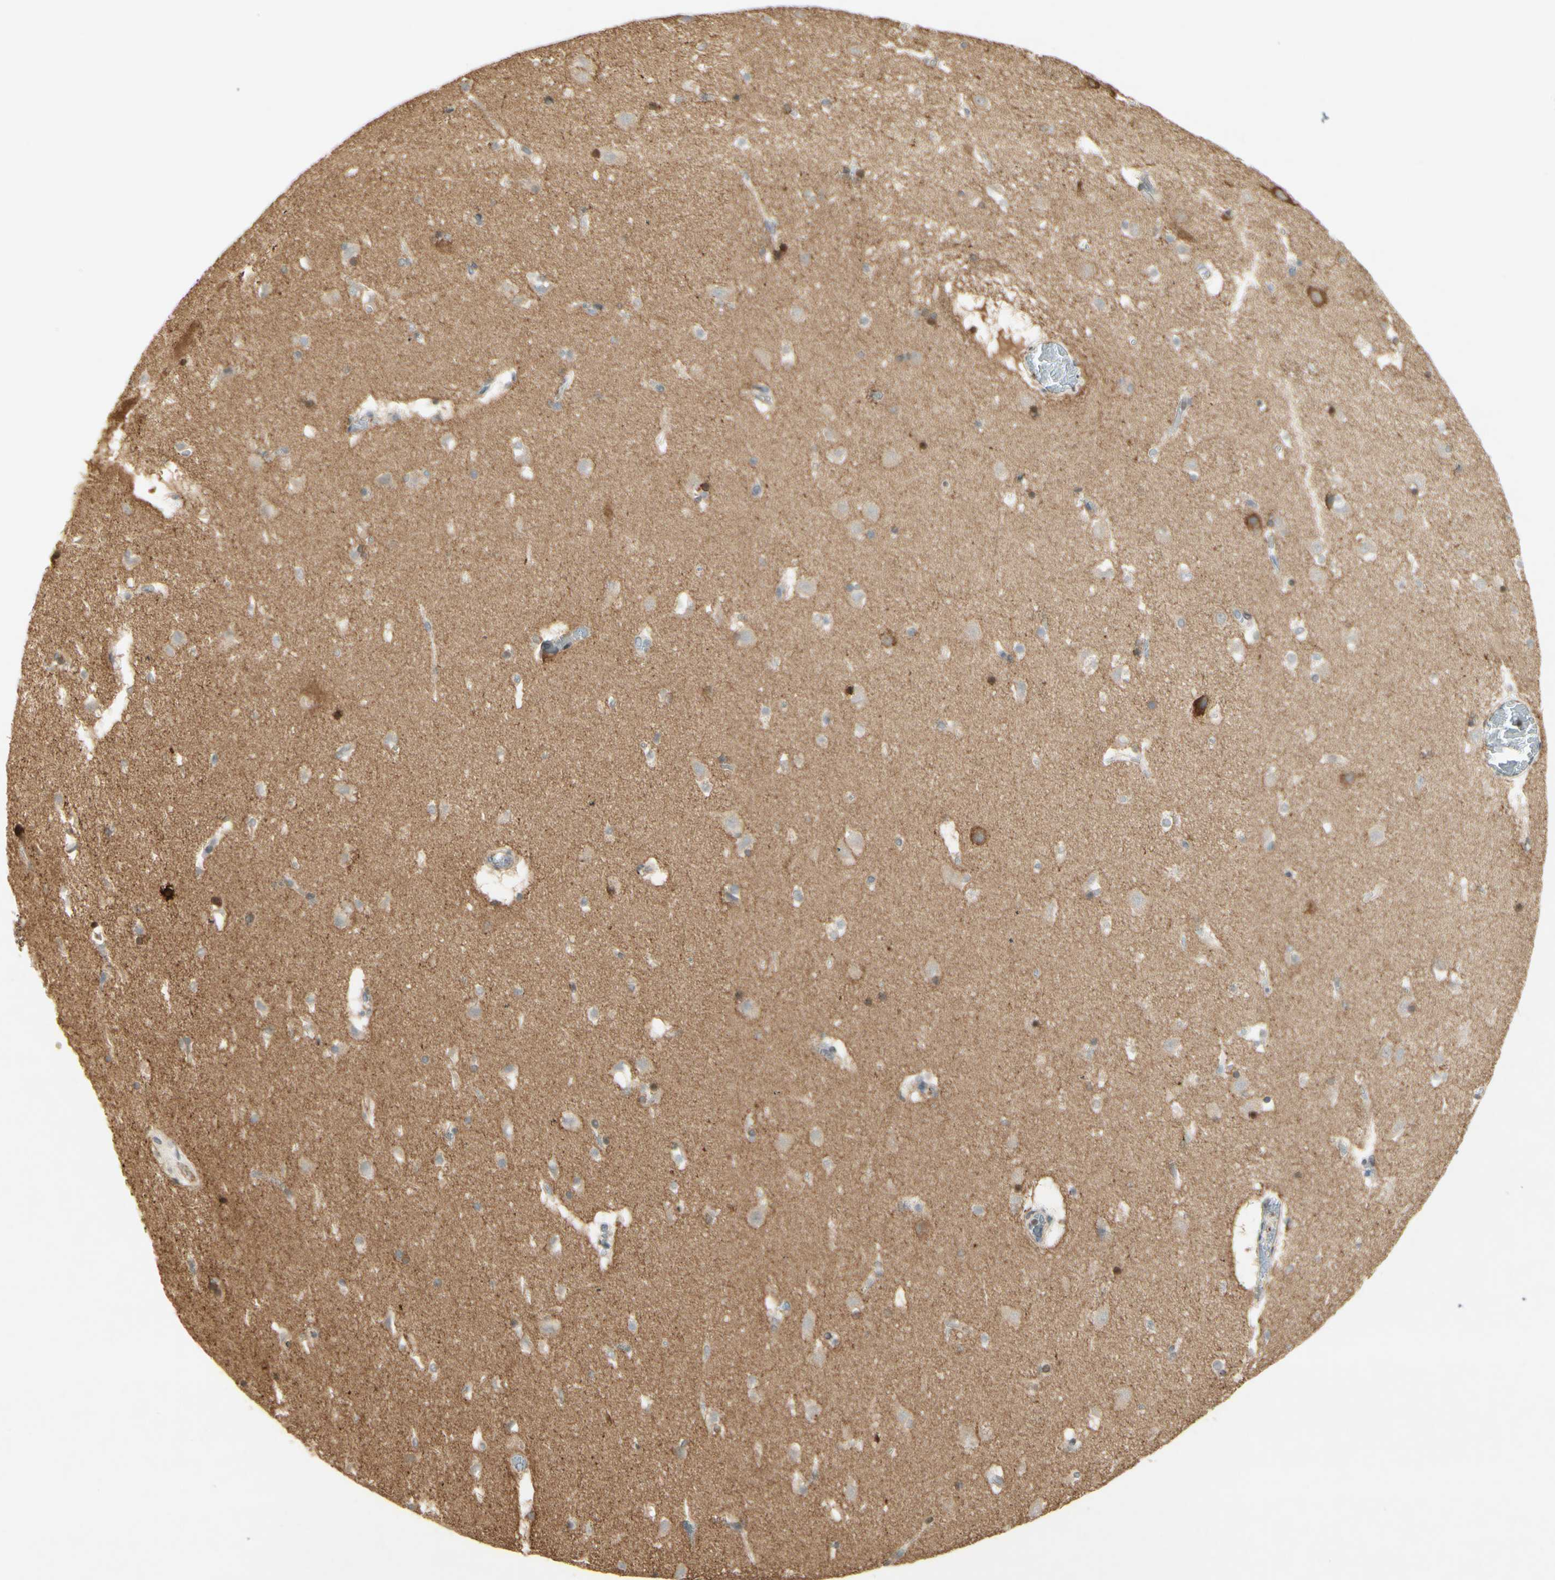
{"staining": {"intensity": "strong", "quantity": "<25%", "location": "nuclear"}, "tissue": "caudate", "cell_type": "Glial cells", "image_type": "normal", "snomed": [{"axis": "morphology", "description": "Normal tissue, NOS"}, {"axis": "topography", "description": "Lateral ventricle wall"}], "caption": "Protein staining by IHC demonstrates strong nuclear expression in approximately <25% of glial cells in normal caudate.", "gene": "MAP1B", "patient": {"sex": "male", "age": 45}}